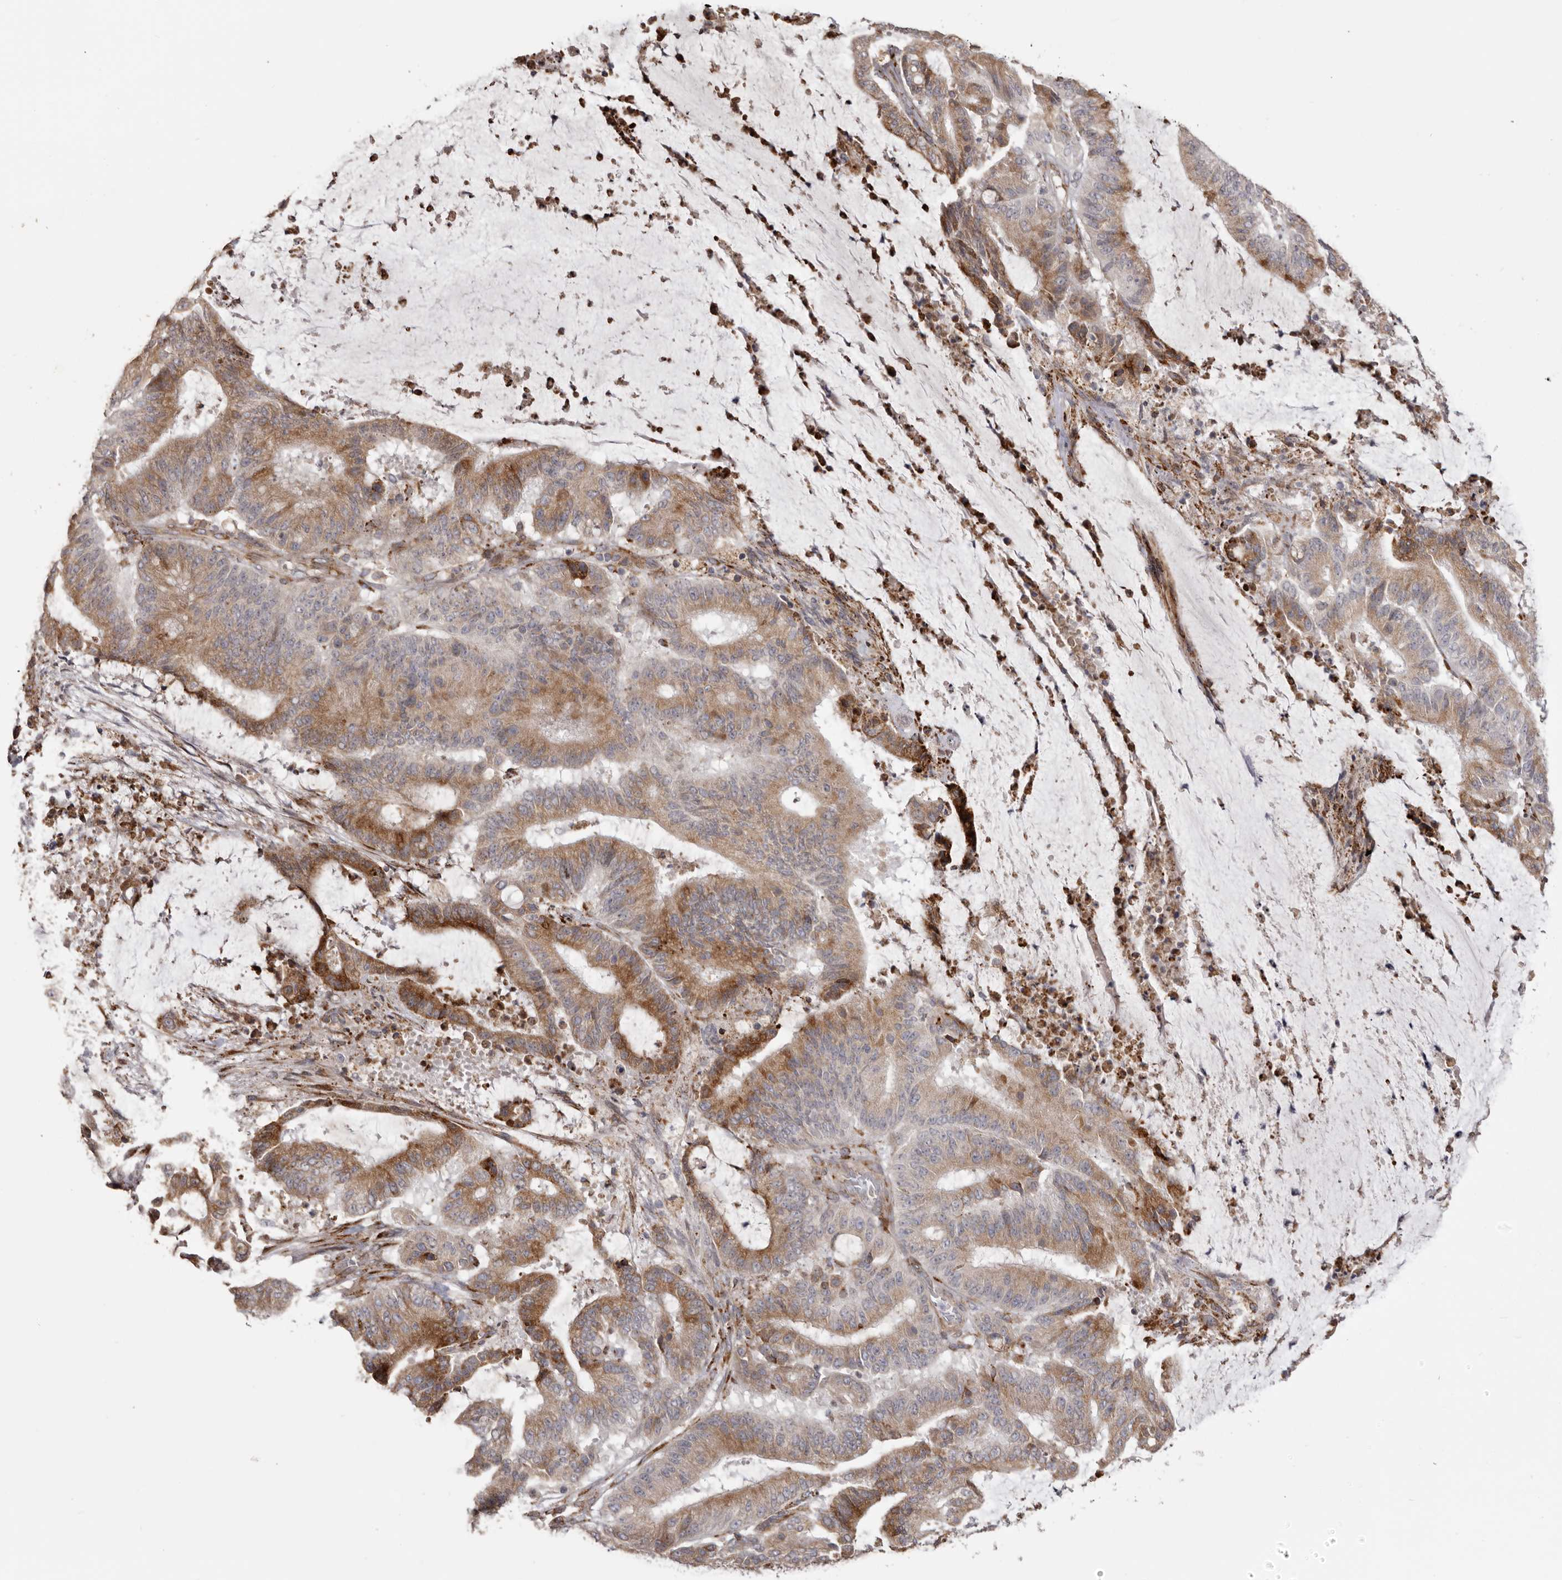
{"staining": {"intensity": "moderate", "quantity": ">75%", "location": "cytoplasmic/membranous"}, "tissue": "liver cancer", "cell_type": "Tumor cells", "image_type": "cancer", "snomed": [{"axis": "morphology", "description": "Normal tissue, NOS"}, {"axis": "morphology", "description": "Cholangiocarcinoma"}, {"axis": "topography", "description": "Liver"}, {"axis": "topography", "description": "Peripheral nerve tissue"}], "caption": "DAB immunohistochemical staining of cholangiocarcinoma (liver) exhibits moderate cytoplasmic/membranous protein expression in about >75% of tumor cells.", "gene": "NUP43", "patient": {"sex": "female", "age": 73}}